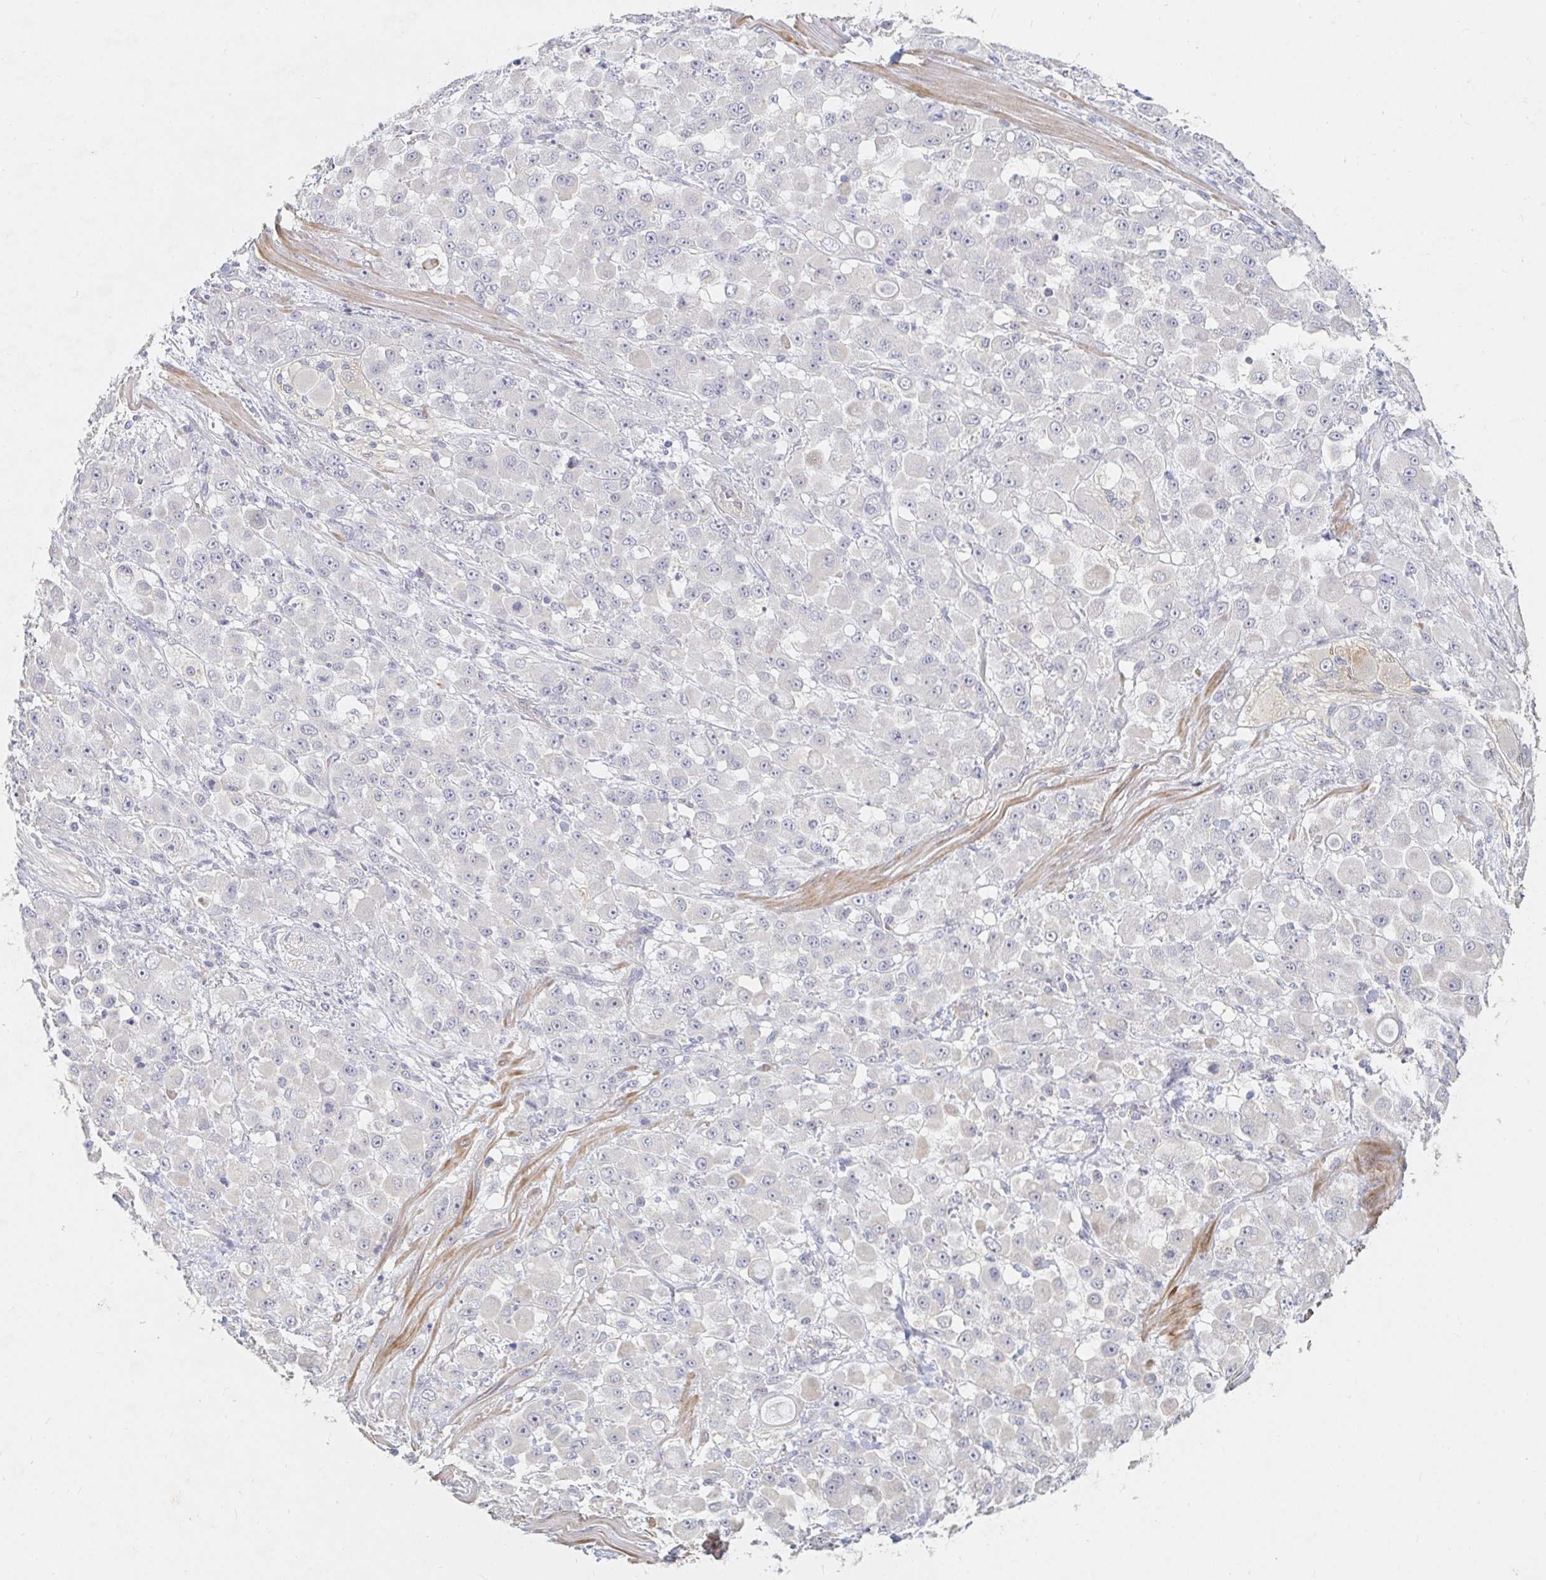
{"staining": {"intensity": "negative", "quantity": "none", "location": "none"}, "tissue": "stomach cancer", "cell_type": "Tumor cells", "image_type": "cancer", "snomed": [{"axis": "morphology", "description": "Adenocarcinoma, NOS"}, {"axis": "topography", "description": "Stomach"}], "caption": "High magnification brightfield microscopy of stomach cancer (adenocarcinoma) stained with DAB (3,3'-diaminobenzidine) (brown) and counterstained with hematoxylin (blue): tumor cells show no significant expression. The staining was performed using DAB to visualize the protein expression in brown, while the nuclei were stained in blue with hematoxylin (Magnification: 20x).", "gene": "NME9", "patient": {"sex": "female", "age": 76}}